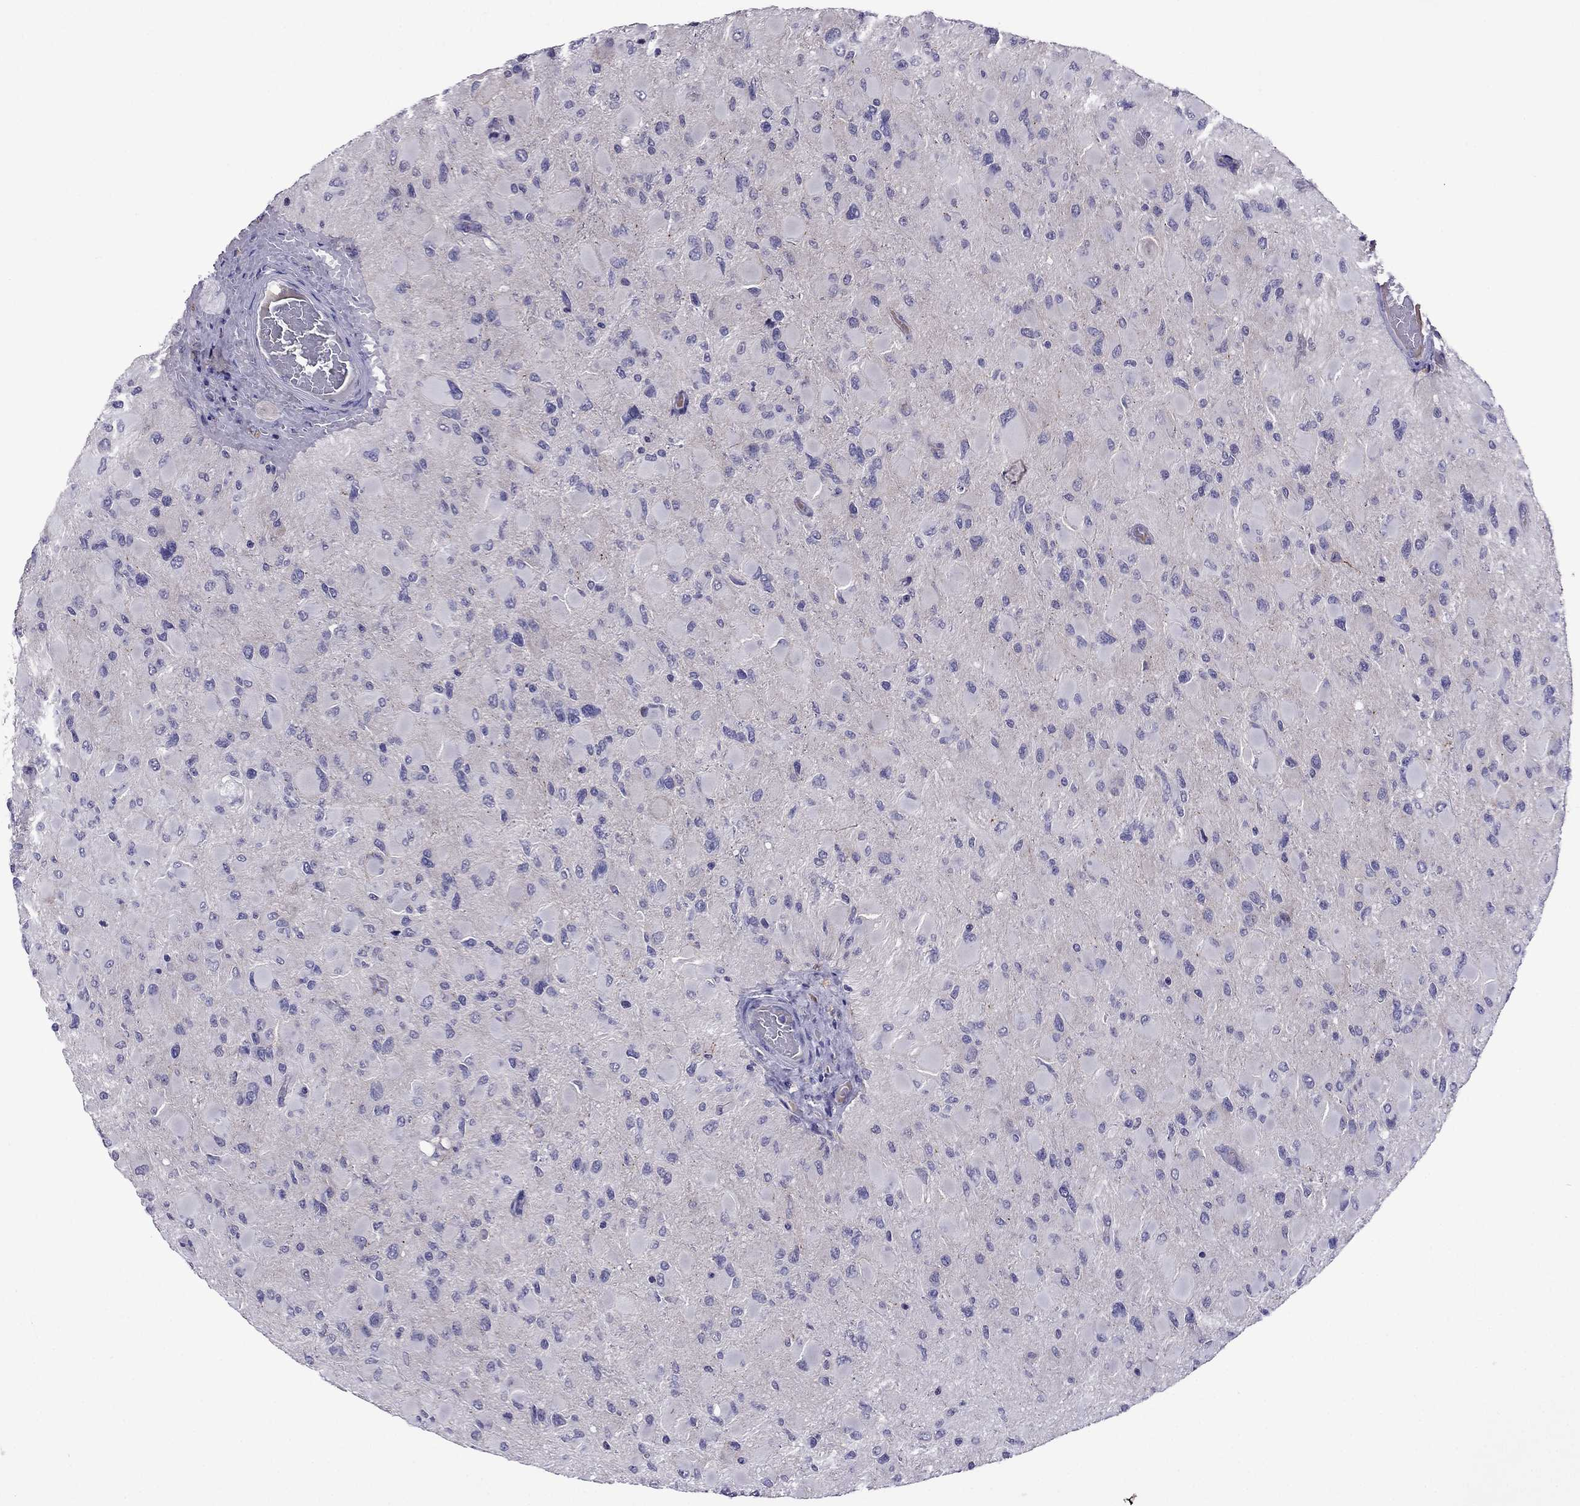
{"staining": {"intensity": "negative", "quantity": "none", "location": "none"}, "tissue": "glioma", "cell_type": "Tumor cells", "image_type": "cancer", "snomed": [{"axis": "morphology", "description": "Glioma, malignant, High grade"}, {"axis": "topography", "description": "Cerebral cortex"}], "caption": "A photomicrograph of human malignant glioma (high-grade) is negative for staining in tumor cells. The staining was performed using DAB (3,3'-diaminobenzidine) to visualize the protein expression in brown, while the nuclei were stained in blue with hematoxylin (Magnification: 20x).", "gene": "SPTBN4", "patient": {"sex": "female", "age": 36}}